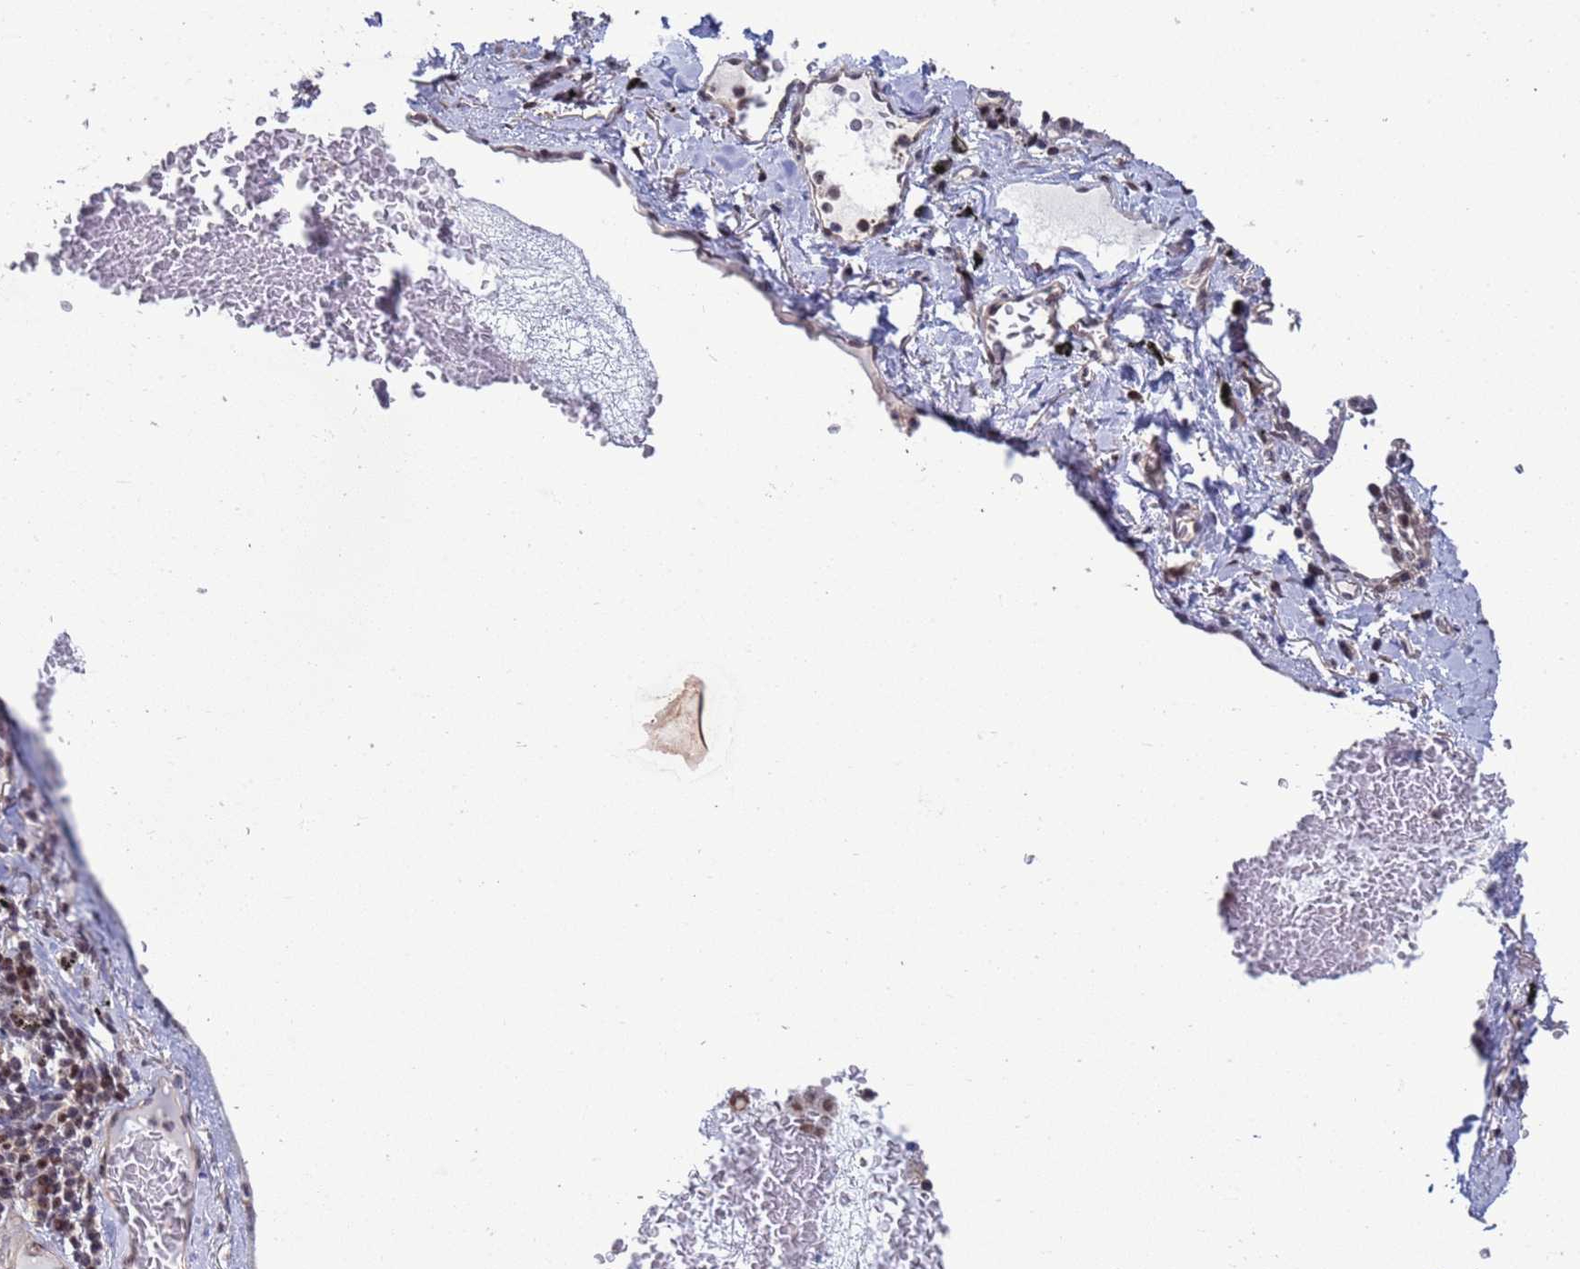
{"staining": {"intensity": "moderate", "quantity": ">75%", "location": "nuclear"}, "tissue": "lung cancer", "cell_type": "Tumor cells", "image_type": "cancer", "snomed": [{"axis": "morphology", "description": "Adenocarcinoma, NOS"}, {"axis": "topography", "description": "Lung"}], "caption": "A medium amount of moderate nuclear expression is identified in about >75% of tumor cells in lung cancer (adenocarcinoma) tissue.", "gene": "NSL1", "patient": {"sex": "male", "age": 64}}